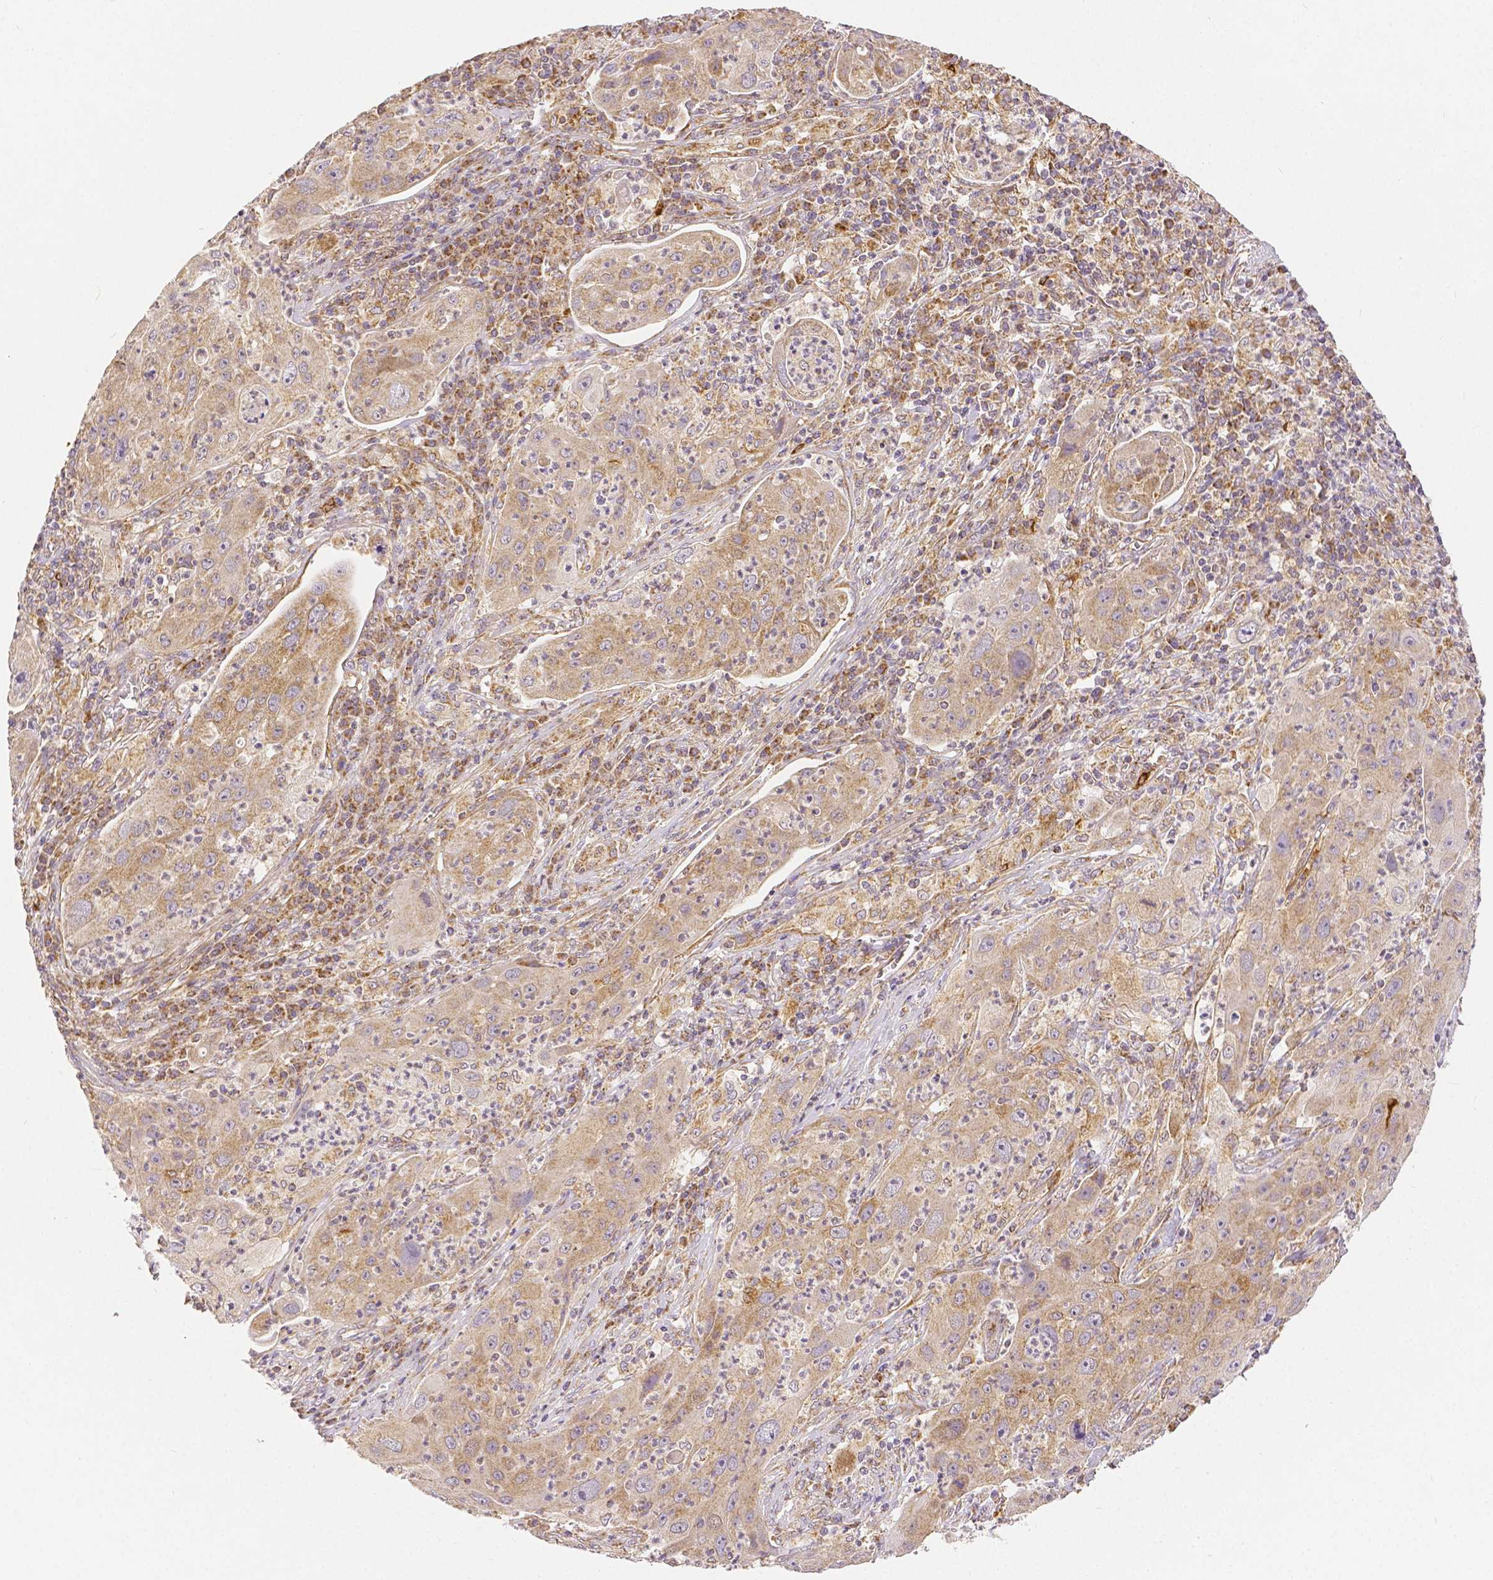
{"staining": {"intensity": "weak", "quantity": ">75%", "location": "cytoplasmic/membranous"}, "tissue": "lung cancer", "cell_type": "Tumor cells", "image_type": "cancer", "snomed": [{"axis": "morphology", "description": "Squamous cell carcinoma, NOS"}, {"axis": "topography", "description": "Lung"}], "caption": "High-magnification brightfield microscopy of lung cancer stained with DAB (3,3'-diaminobenzidine) (brown) and counterstained with hematoxylin (blue). tumor cells exhibit weak cytoplasmic/membranous positivity is seen in approximately>75% of cells. Using DAB (brown) and hematoxylin (blue) stains, captured at high magnification using brightfield microscopy.", "gene": "RHOT1", "patient": {"sex": "female", "age": 59}}